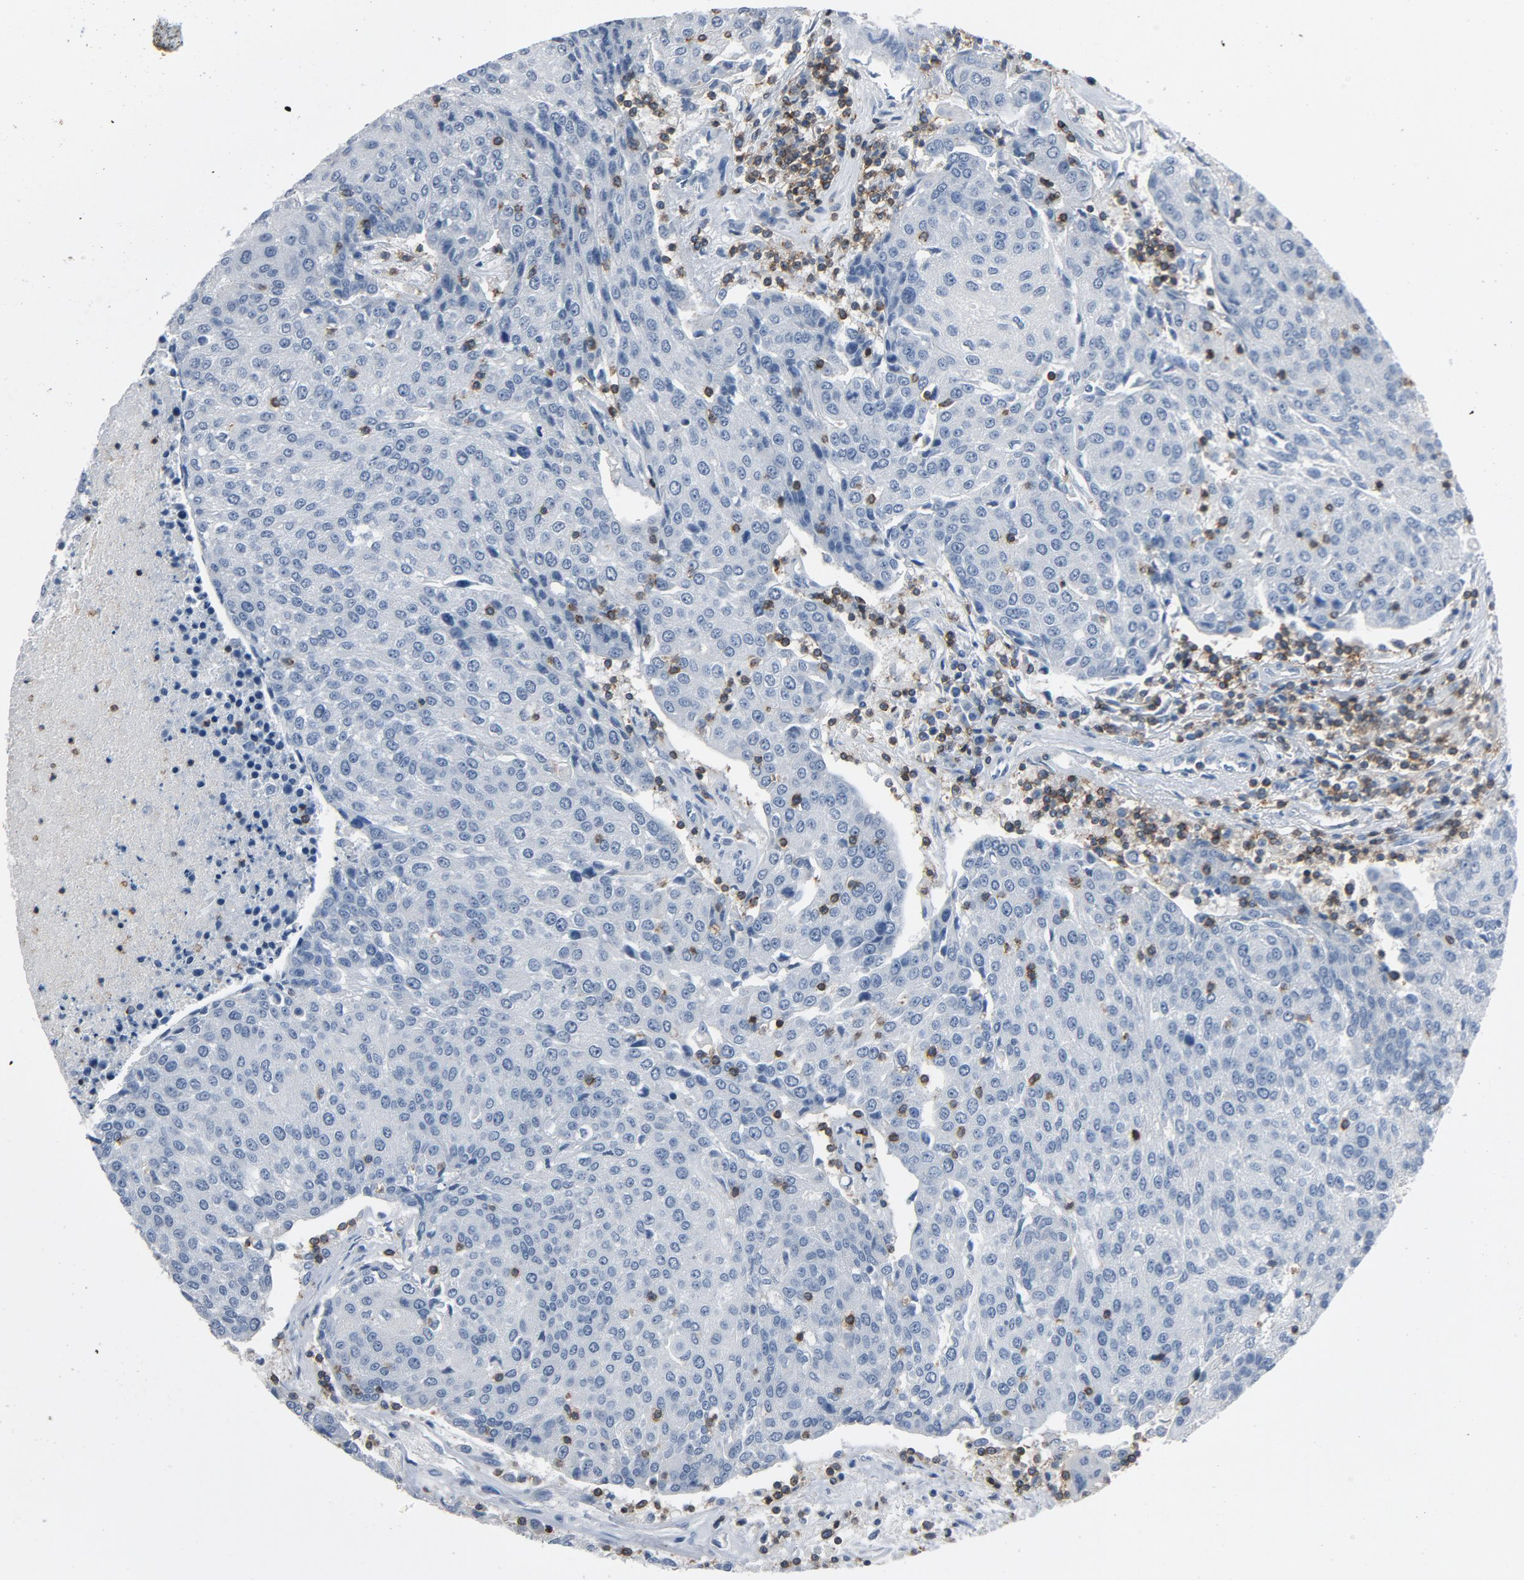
{"staining": {"intensity": "negative", "quantity": "none", "location": "none"}, "tissue": "urothelial cancer", "cell_type": "Tumor cells", "image_type": "cancer", "snomed": [{"axis": "morphology", "description": "Urothelial carcinoma, High grade"}, {"axis": "topography", "description": "Urinary bladder"}], "caption": "Immunohistochemistry (IHC) micrograph of human high-grade urothelial carcinoma stained for a protein (brown), which reveals no positivity in tumor cells.", "gene": "LCK", "patient": {"sex": "female", "age": 85}}